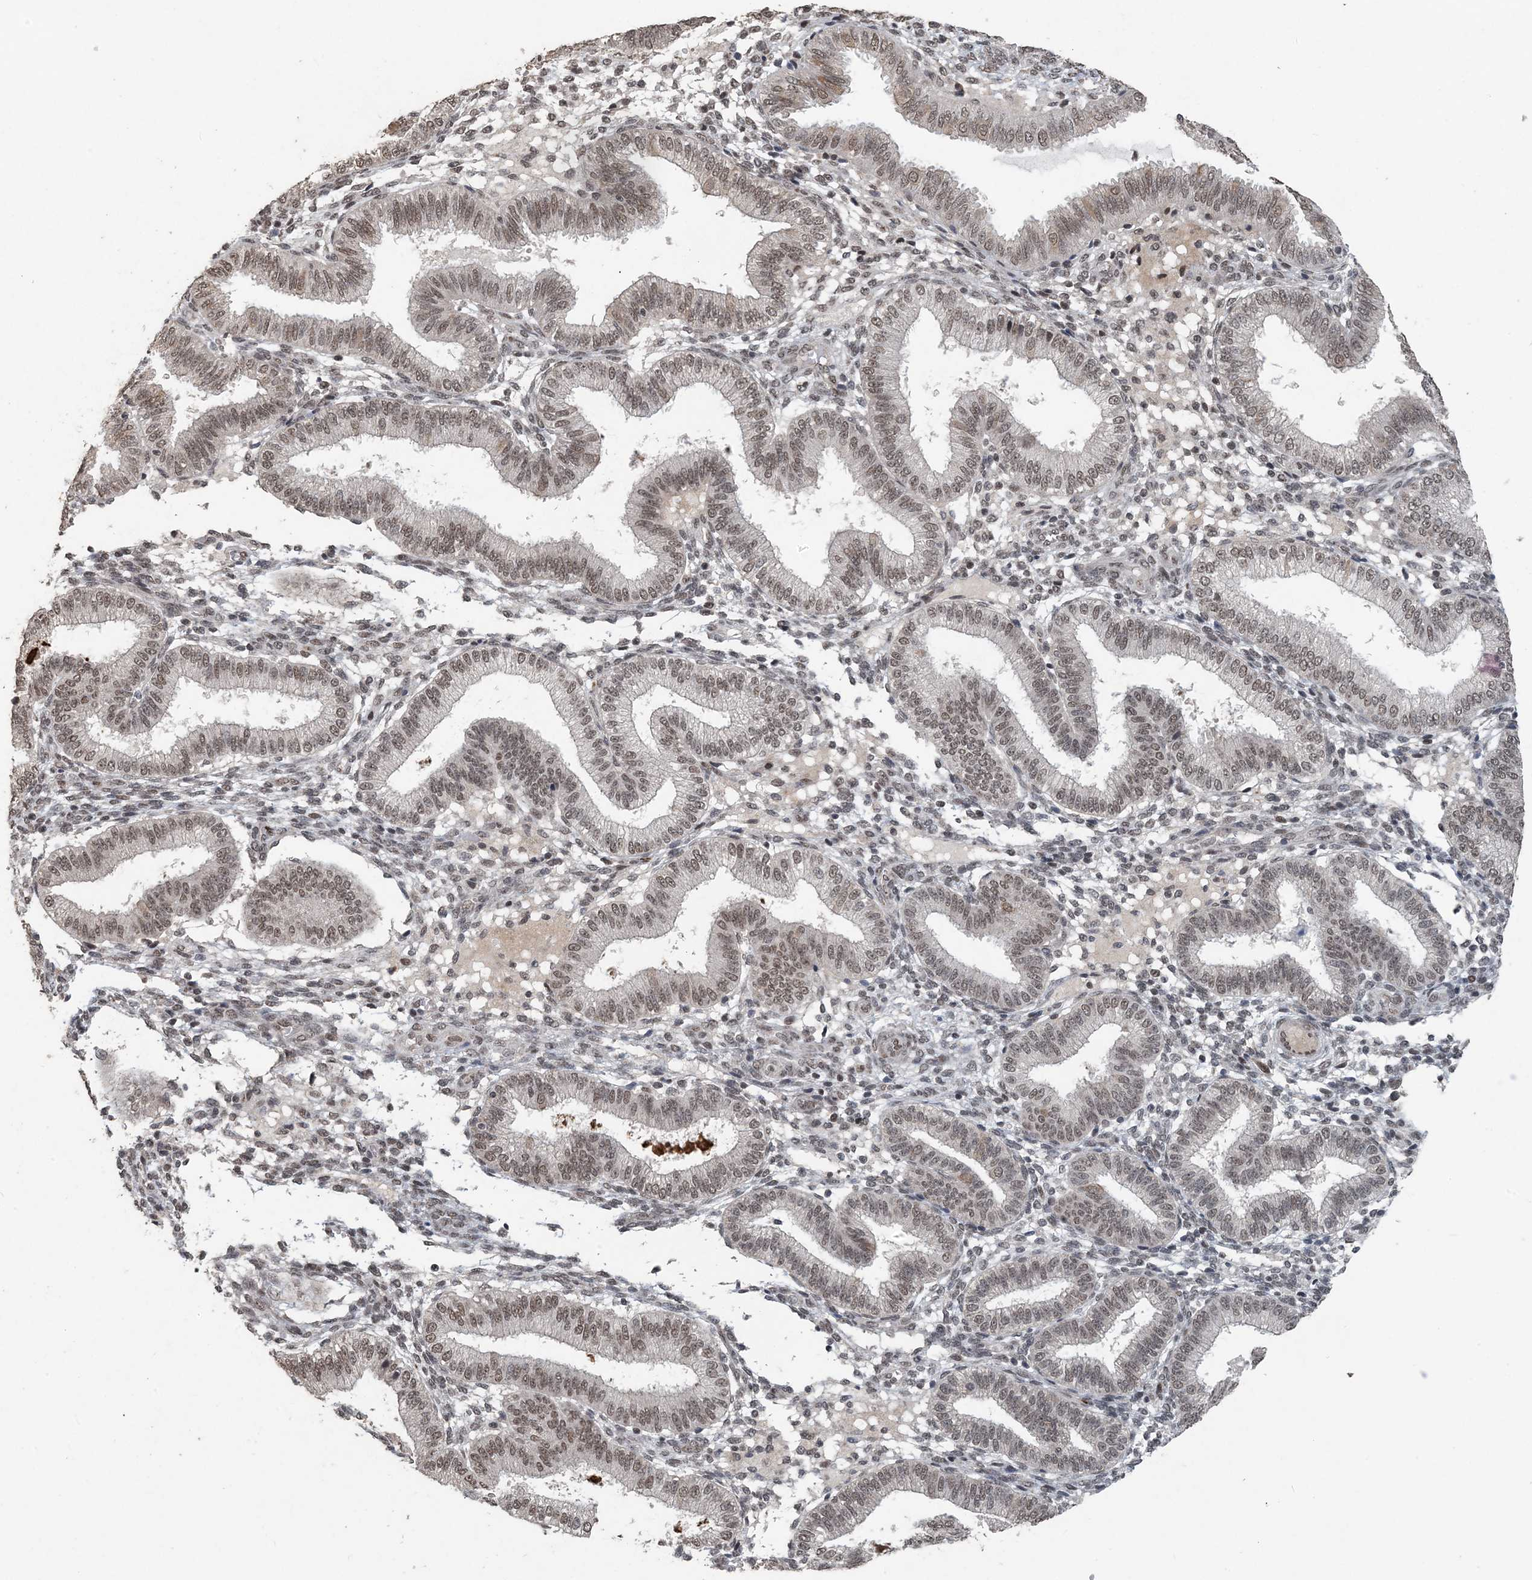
{"staining": {"intensity": "moderate", "quantity": "25%-75%", "location": "nuclear"}, "tissue": "endometrium", "cell_type": "Cells in endometrial stroma", "image_type": "normal", "snomed": [{"axis": "morphology", "description": "Normal tissue, NOS"}, {"axis": "topography", "description": "Endometrium"}], "caption": "The immunohistochemical stain highlights moderate nuclear positivity in cells in endometrial stroma of normal endometrium.", "gene": "MBD2", "patient": {"sex": "female", "age": 39}}